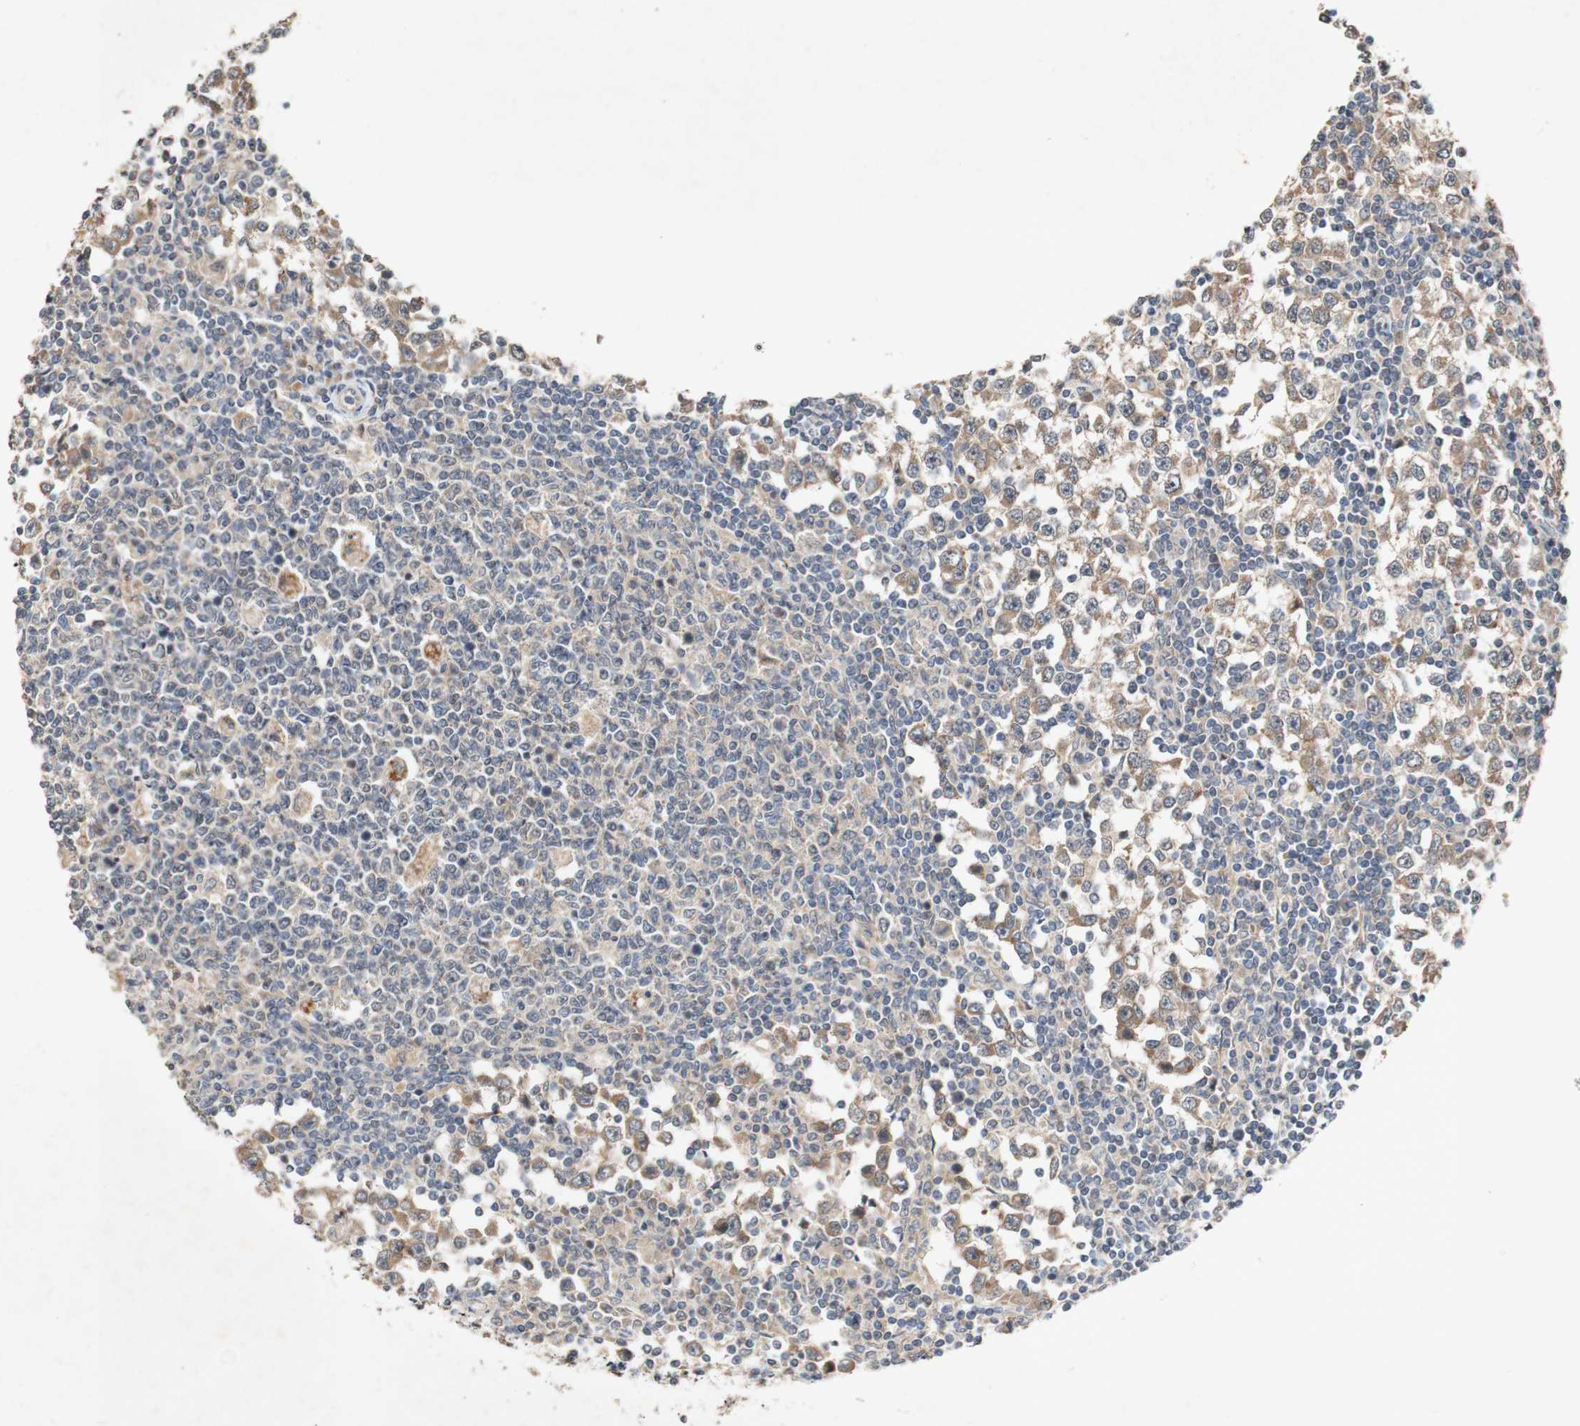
{"staining": {"intensity": "moderate", "quantity": "25%-75%", "location": "cytoplasmic/membranous"}, "tissue": "testis cancer", "cell_type": "Tumor cells", "image_type": "cancer", "snomed": [{"axis": "morphology", "description": "Seminoma, NOS"}, {"axis": "topography", "description": "Testis"}], "caption": "Testis cancer stained for a protein reveals moderate cytoplasmic/membranous positivity in tumor cells. The staining is performed using DAB brown chromogen to label protein expression. The nuclei are counter-stained blue using hematoxylin.", "gene": "PIN1", "patient": {"sex": "male", "age": 65}}